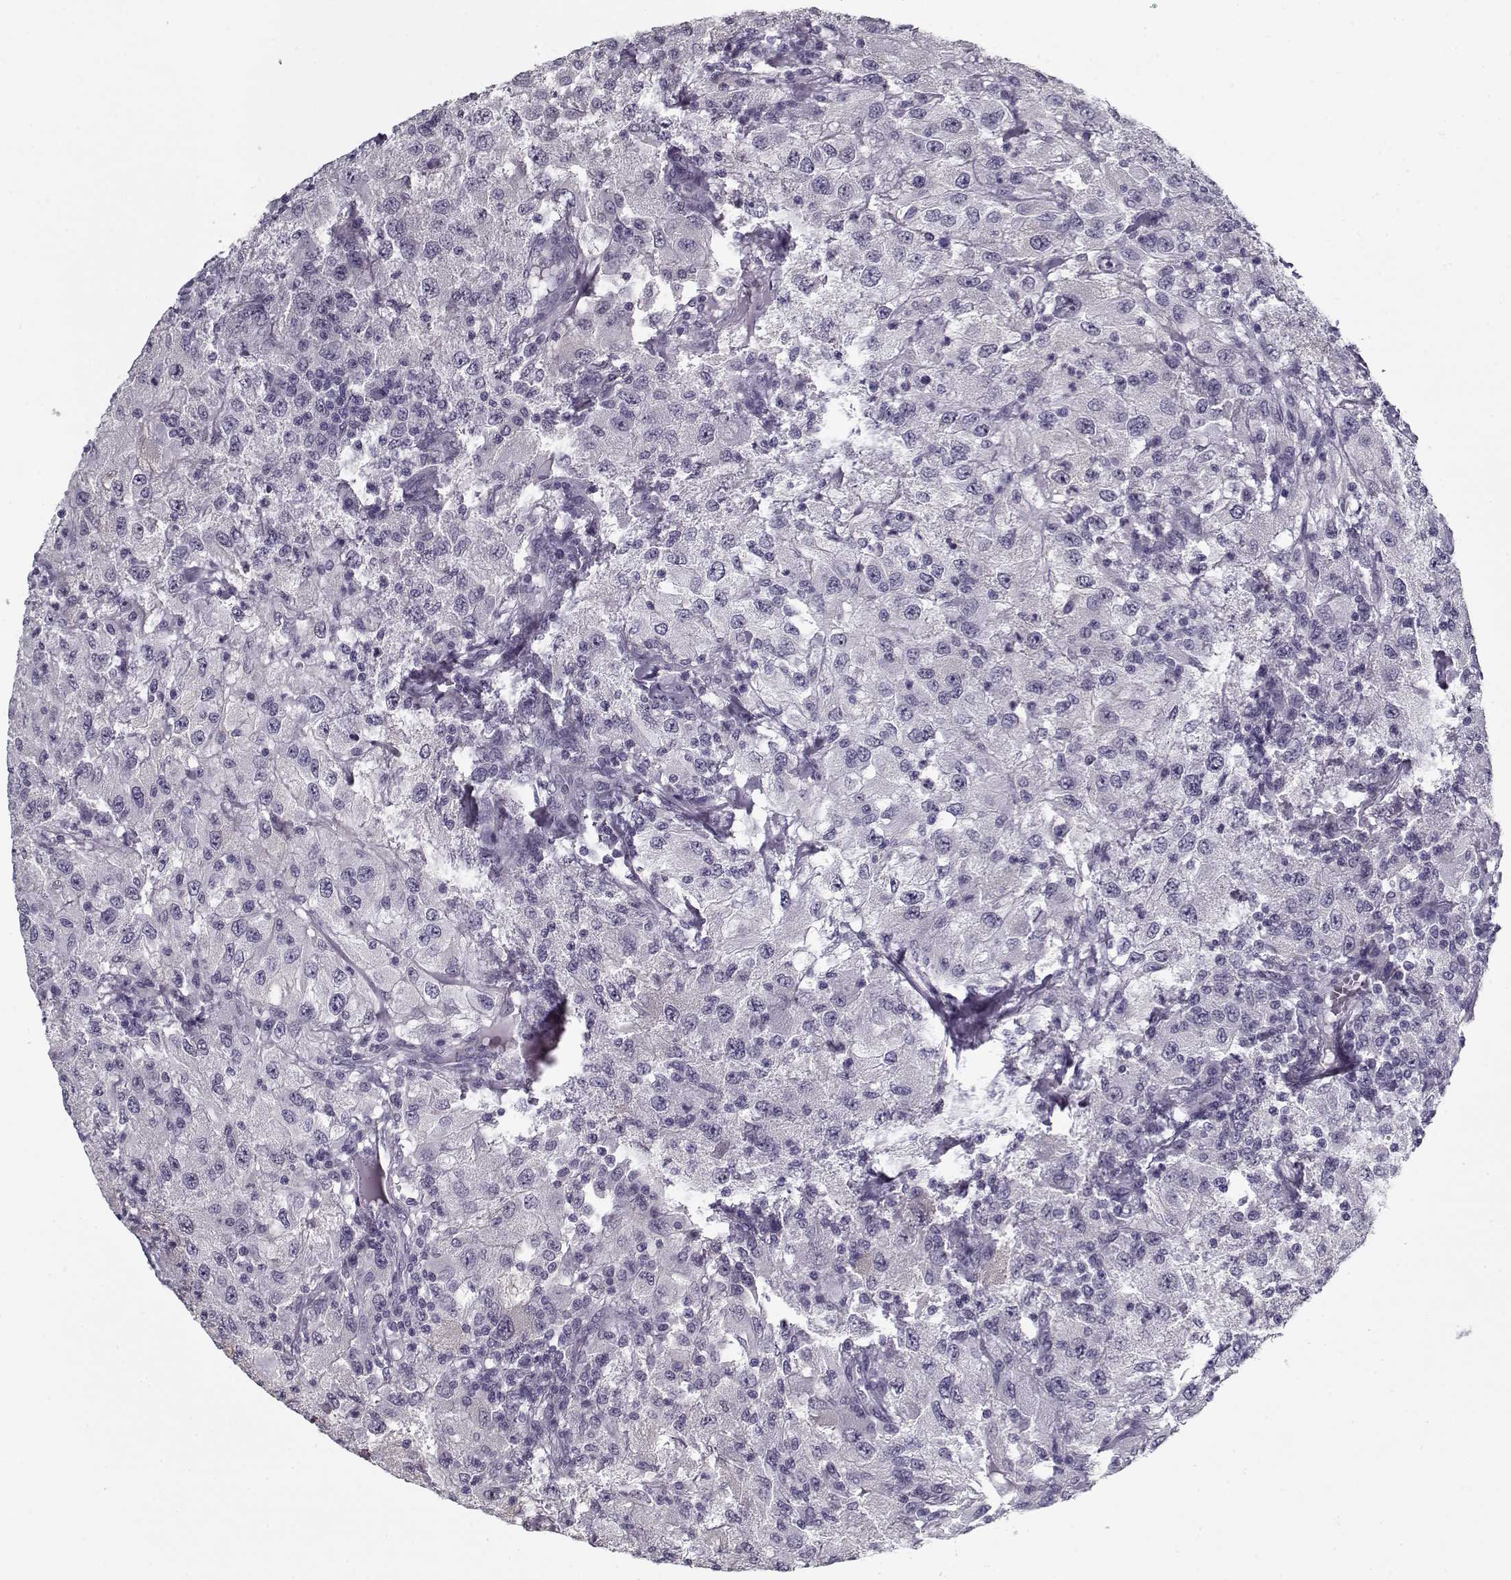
{"staining": {"intensity": "negative", "quantity": "none", "location": "none"}, "tissue": "renal cancer", "cell_type": "Tumor cells", "image_type": "cancer", "snomed": [{"axis": "morphology", "description": "Adenocarcinoma, NOS"}, {"axis": "topography", "description": "Kidney"}], "caption": "DAB immunohistochemical staining of human renal adenocarcinoma exhibits no significant expression in tumor cells.", "gene": "RNF32", "patient": {"sex": "female", "age": 67}}